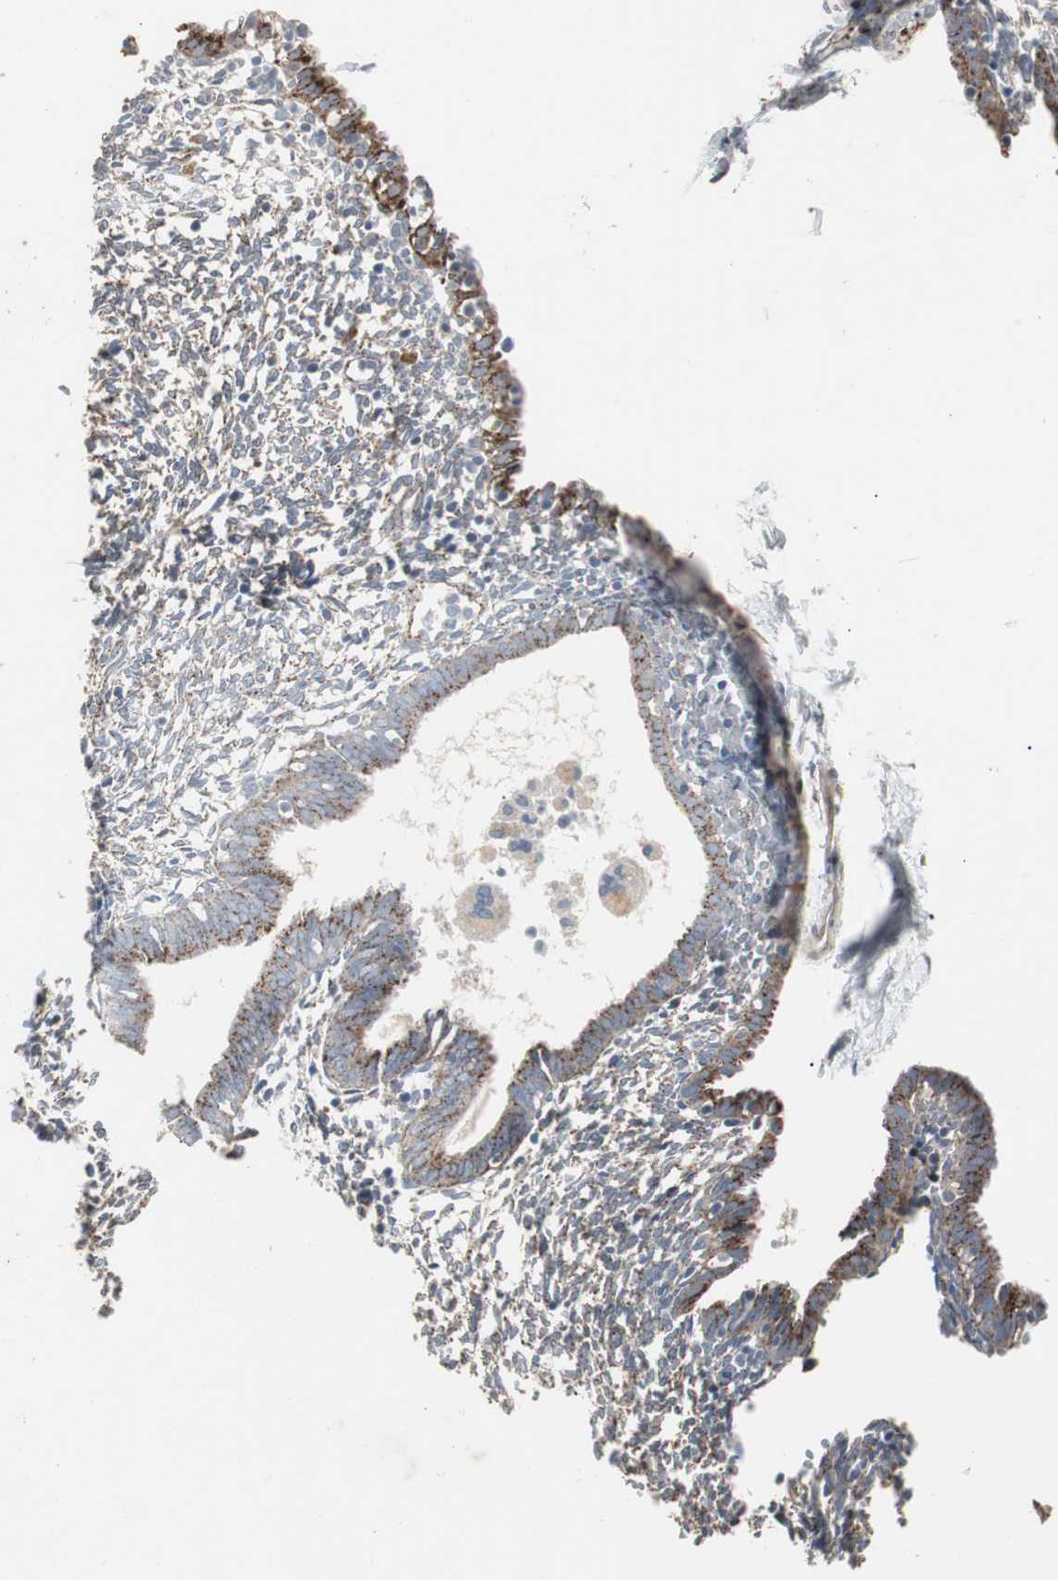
{"staining": {"intensity": "strong", "quantity": "25%-75%", "location": "cytoplasmic/membranous"}, "tissue": "endometrium", "cell_type": "Cells in endometrial stroma", "image_type": "normal", "snomed": [{"axis": "morphology", "description": "Normal tissue, NOS"}, {"axis": "morphology", "description": "Atrophy, NOS"}, {"axis": "topography", "description": "Uterus"}, {"axis": "topography", "description": "Endometrium"}], "caption": "A micrograph of human endometrium stained for a protein demonstrates strong cytoplasmic/membranous brown staining in cells in endometrial stroma. (DAB IHC with brightfield microscopy, high magnification).", "gene": "GBA1", "patient": {"sex": "female", "age": 68}}